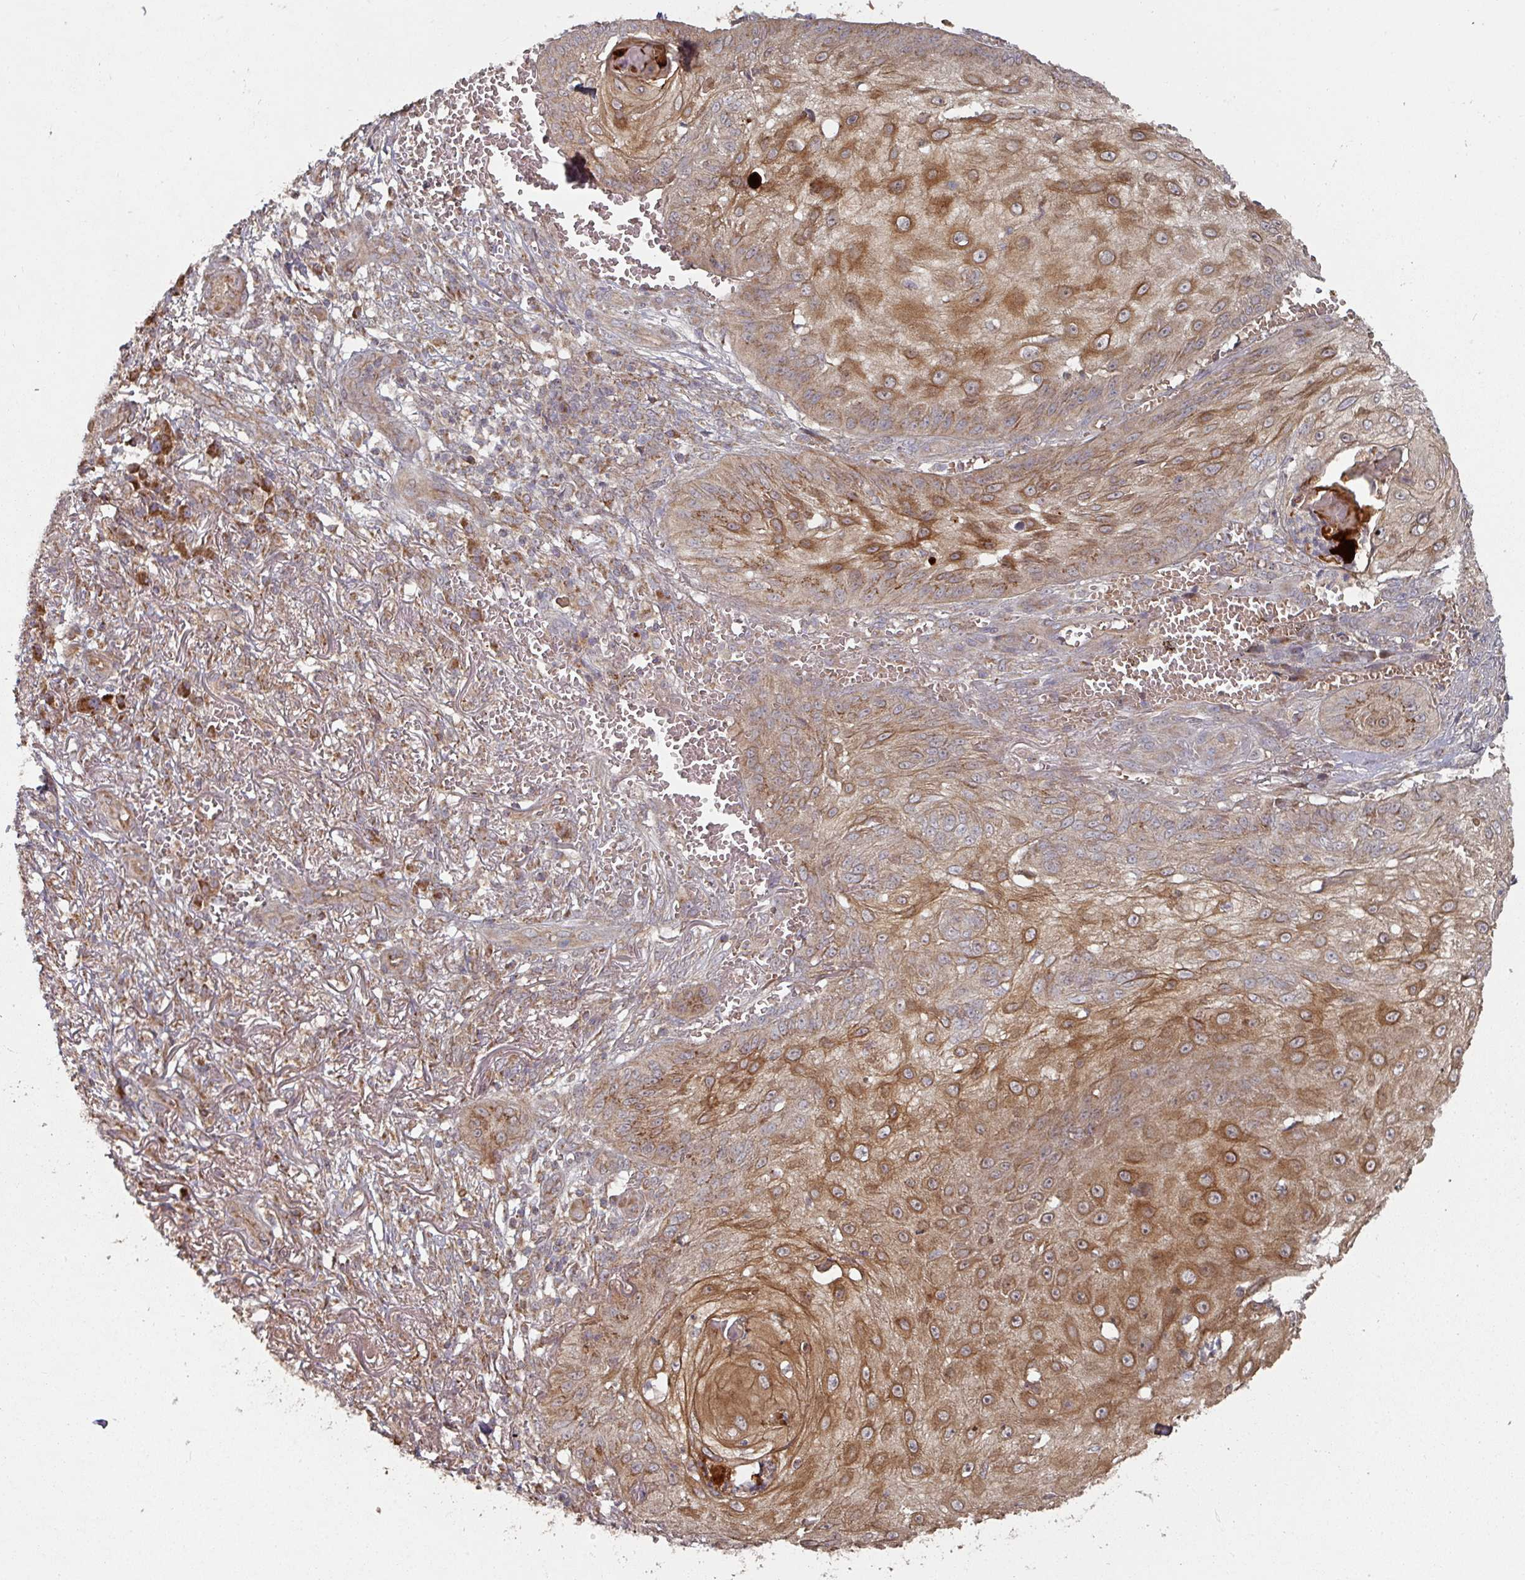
{"staining": {"intensity": "strong", "quantity": ">75%", "location": "cytoplasmic/membranous"}, "tissue": "skin cancer", "cell_type": "Tumor cells", "image_type": "cancer", "snomed": [{"axis": "morphology", "description": "Squamous cell carcinoma, NOS"}, {"axis": "topography", "description": "Skin"}], "caption": "The image demonstrates staining of skin squamous cell carcinoma, revealing strong cytoplasmic/membranous protein positivity (brown color) within tumor cells.", "gene": "DNAJC7", "patient": {"sex": "male", "age": 70}}